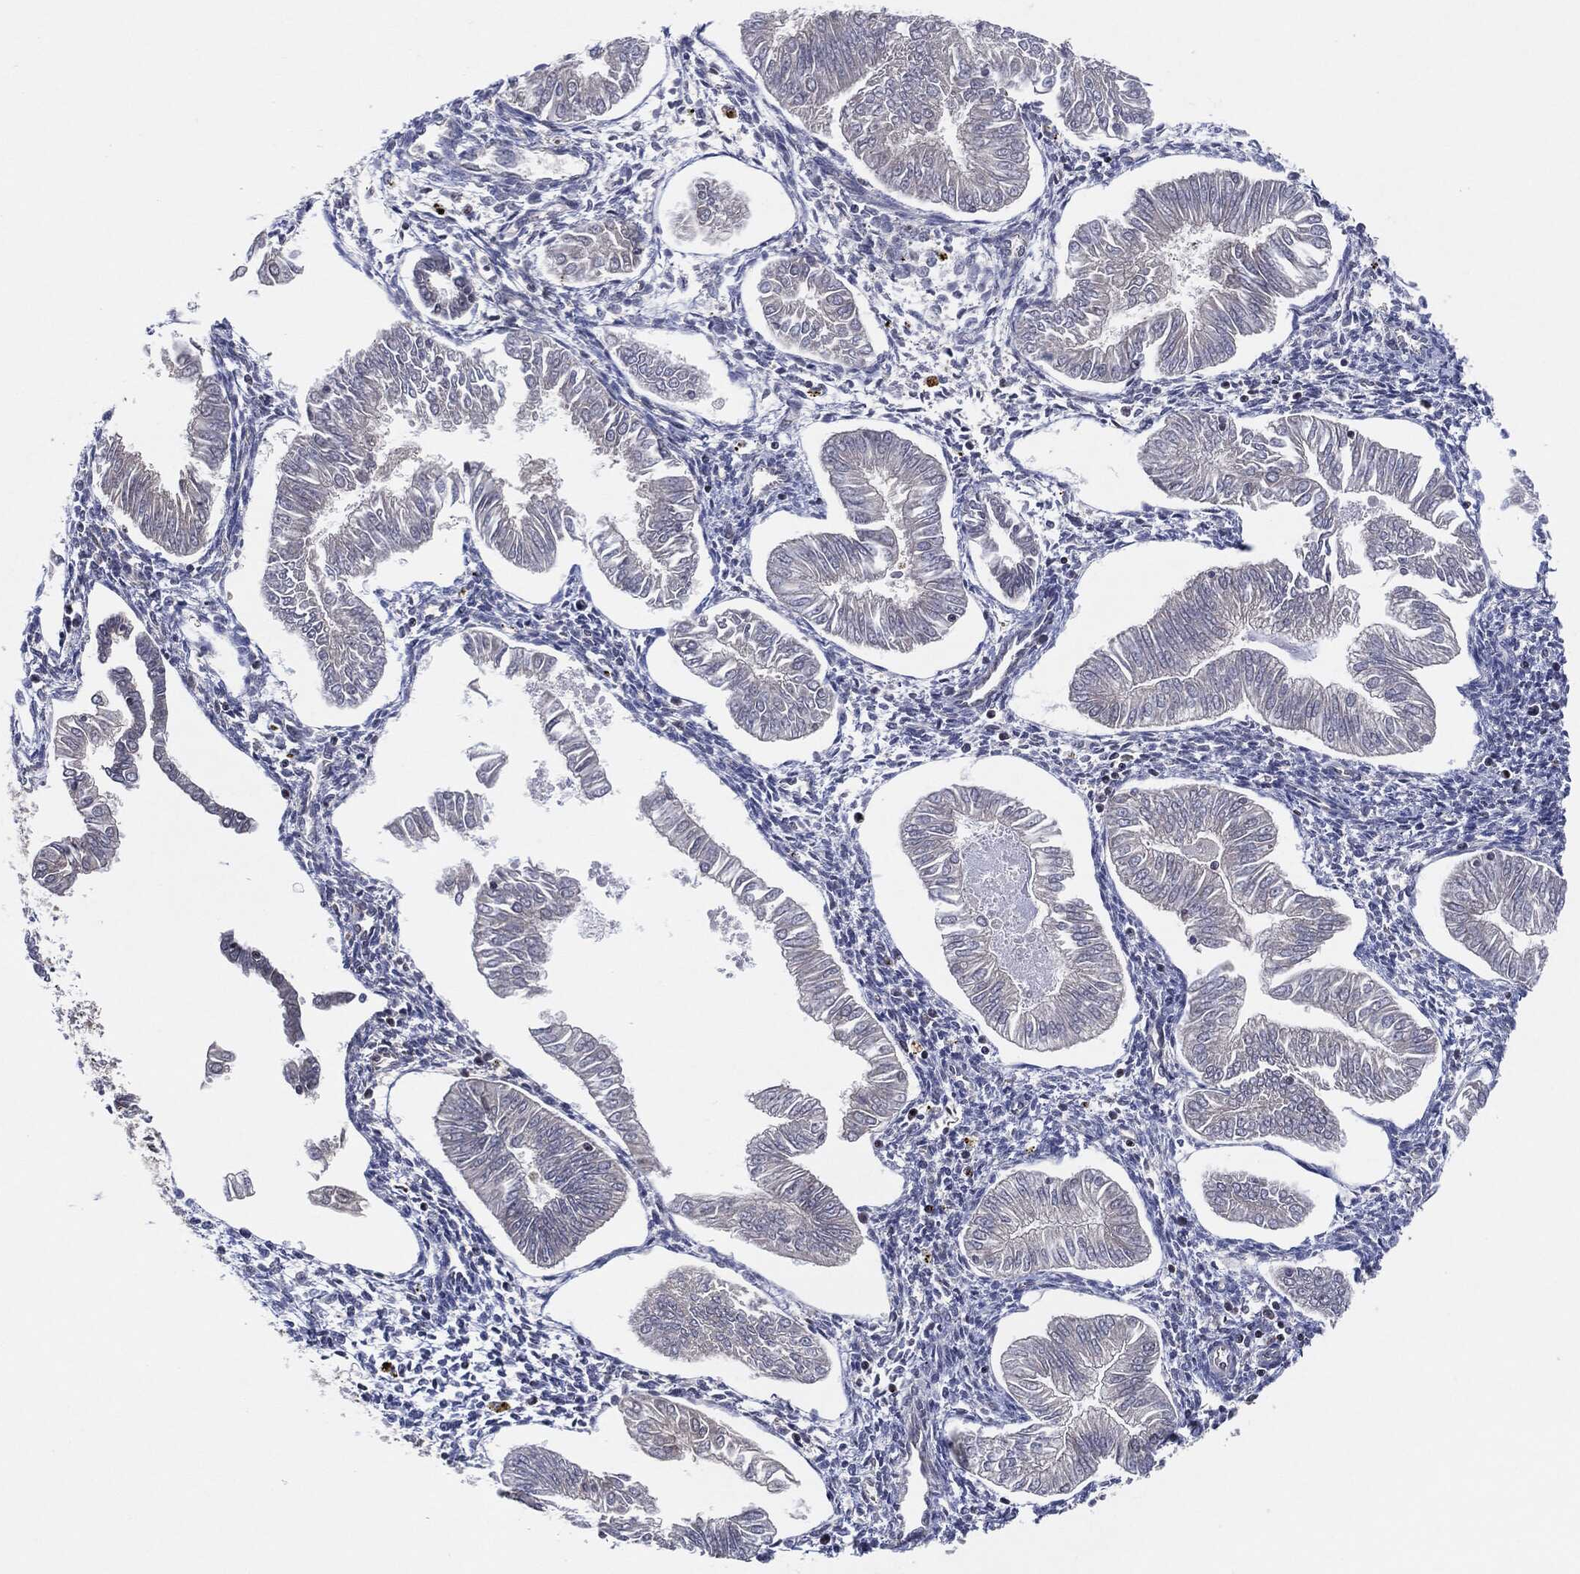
{"staining": {"intensity": "negative", "quantity": "none", "location": "none"}, "tissue": "endometrial cancer", "cell_type": "Tumor cells", "image_type": "cancer", "snomed": [{"axis": "morphology", "description": "Adenocarcinoma, NOS"}, {"axis": "topography", "description": "Endometrium"}], "caption": "DAB immunohistochemical staining of endometrial cancer demonstrates no significant staining in tumor cells.", "gene": "EIF2S2", "patient": {"sex": "female", "age": 53}}